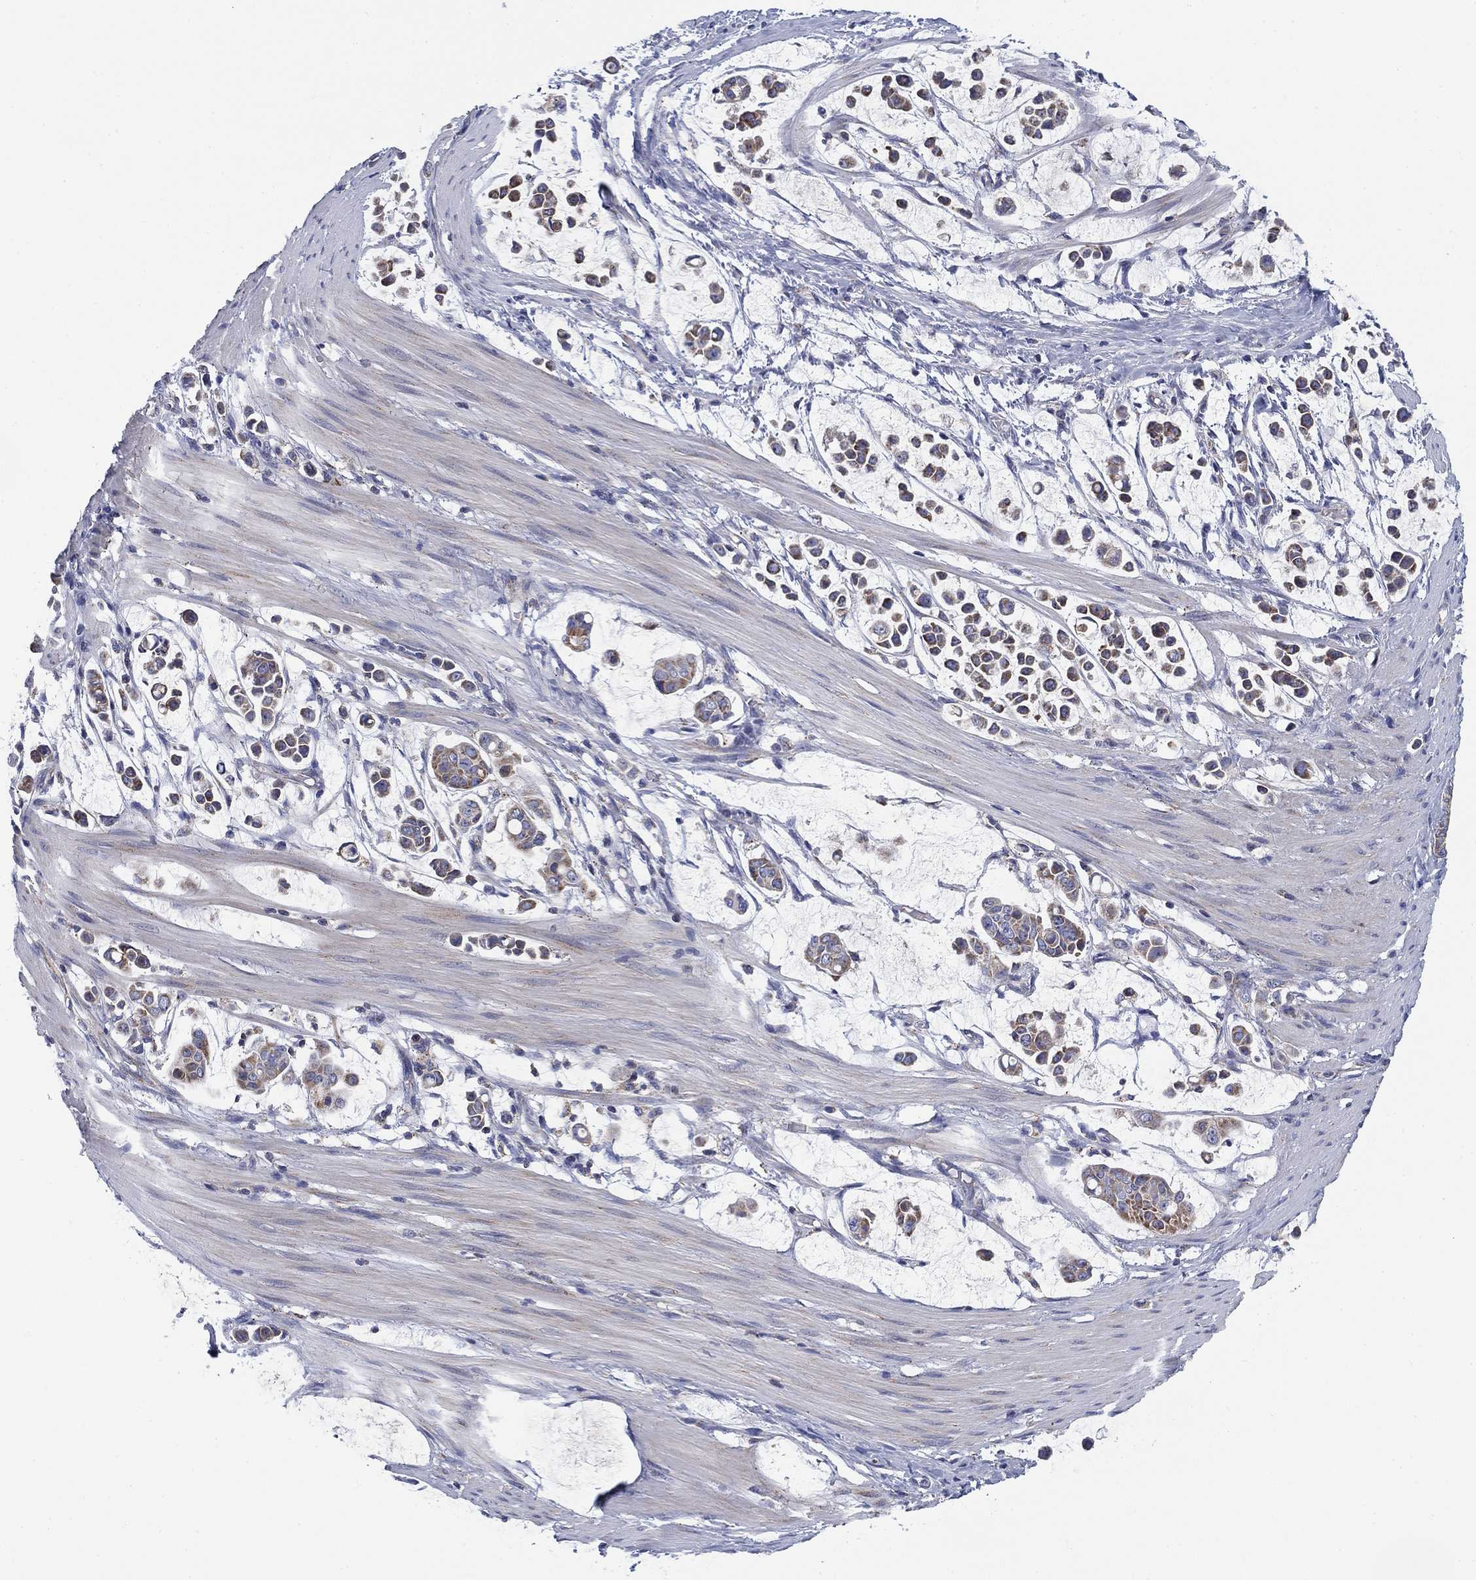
{"staining": {"intensity": "weak", "quantity": "<25%", "location": "cytoplasmic/membranous"}, "tissue": "stomach cancer", "cell_type": "Tumor cells", "image_type": "cancer", "snomed": [{"axis": "morphology", "description": "Adenocarcinoma, NOS"}, {"axis": "topography", "description": "Stomach"}], "caption": "Immunohistochemistry (IHC) of human adenocarcinoma (stomach) exhibits no positivity in tumor cells.", "gene": "NACAD", "patient": {"sex": "male", "age": 82}}